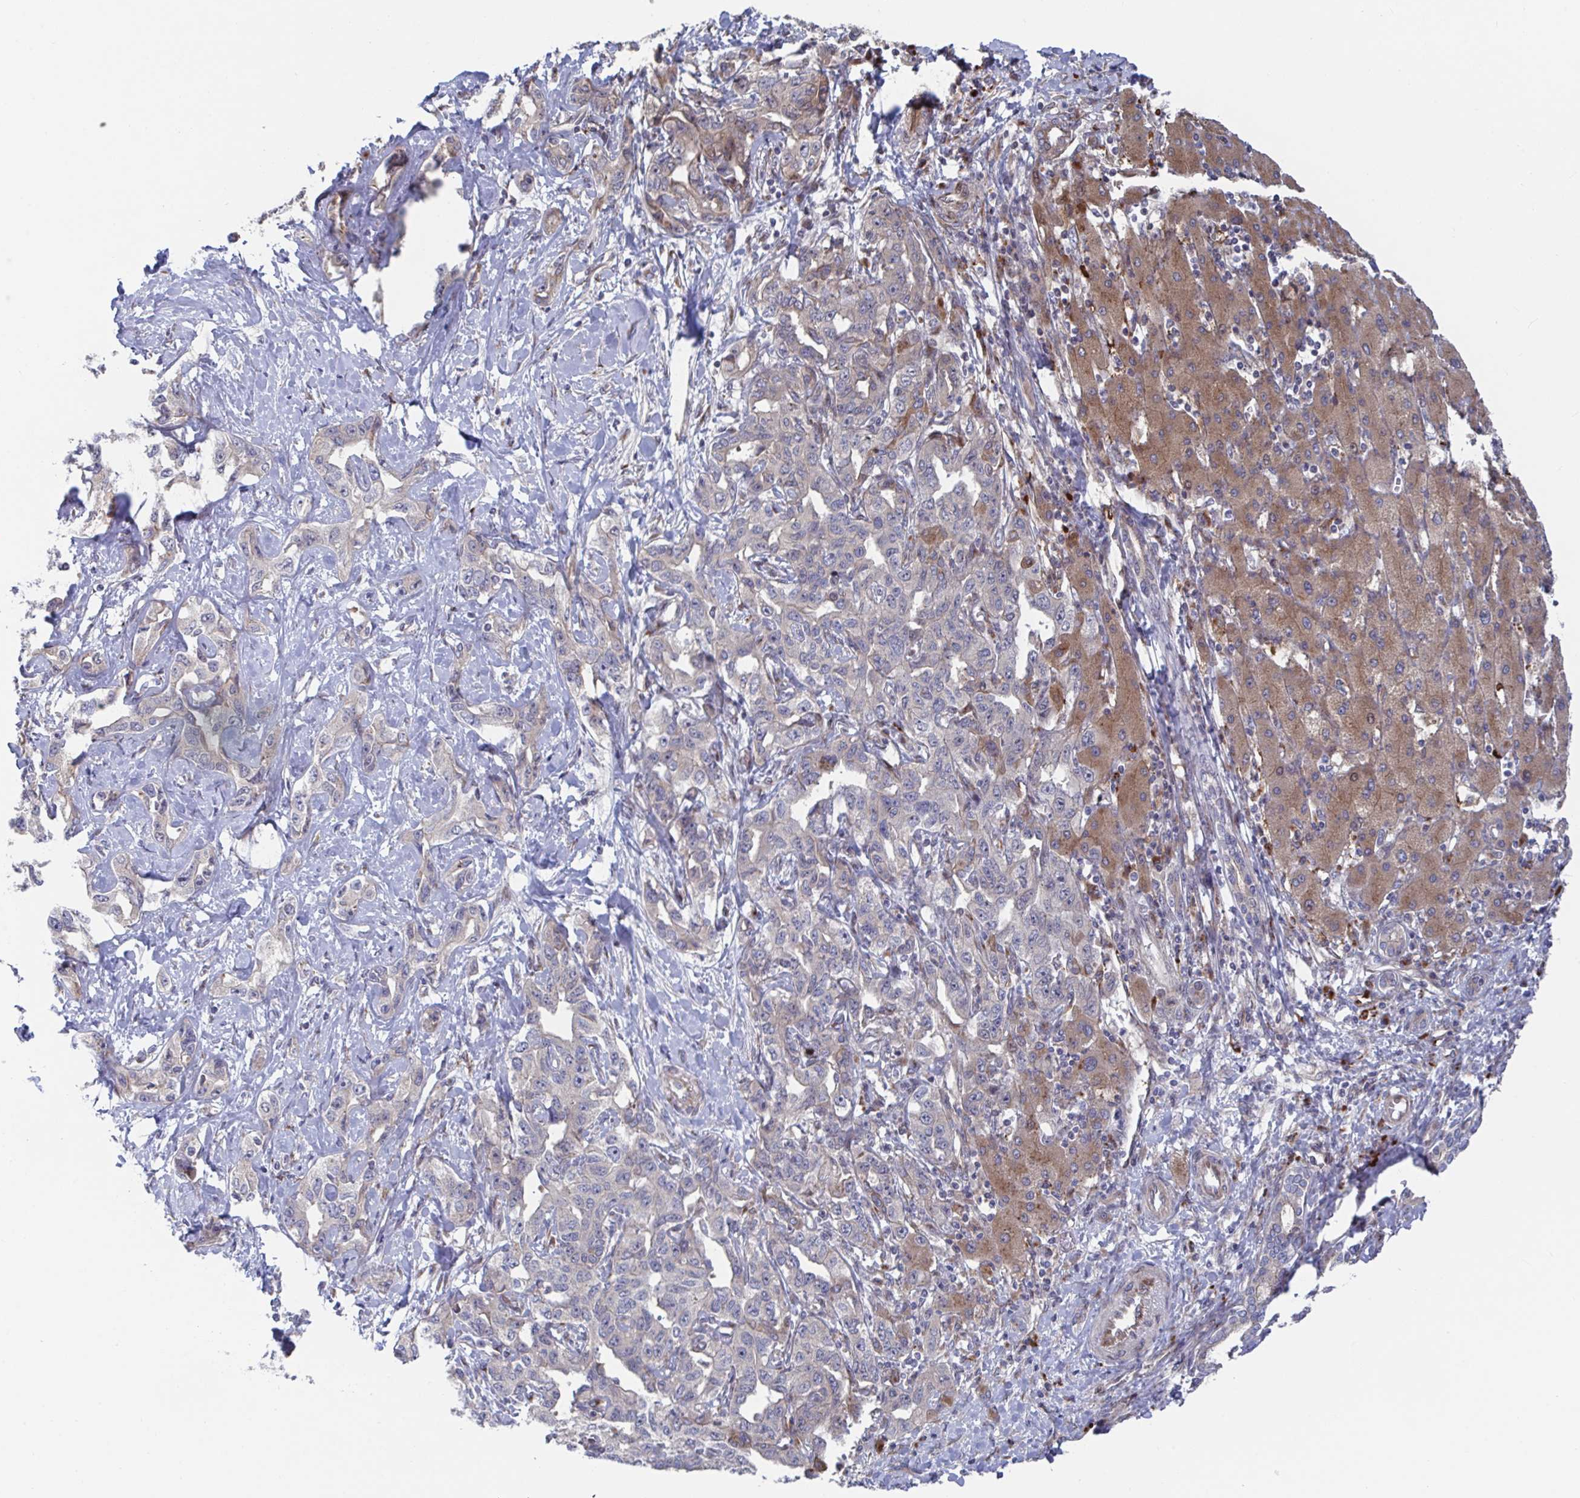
{"staining": {"intensity": "negative", "quantity": "none", "location": "none"}, "tissue": "liver cancer", "cell_type": "Tumor cells", "image_type": "cancer", "snomed": [{"axis": "morphology", "description": "Cholangiocarcinoma"}, {"axis": "topography", "description": "Liver"}], "caption": "Liver cancer stained for a protein using IHC demonstrates no positivity tumor cells.", "gene": "FJX1", "patient": {"sex": "male", "age": 59}}